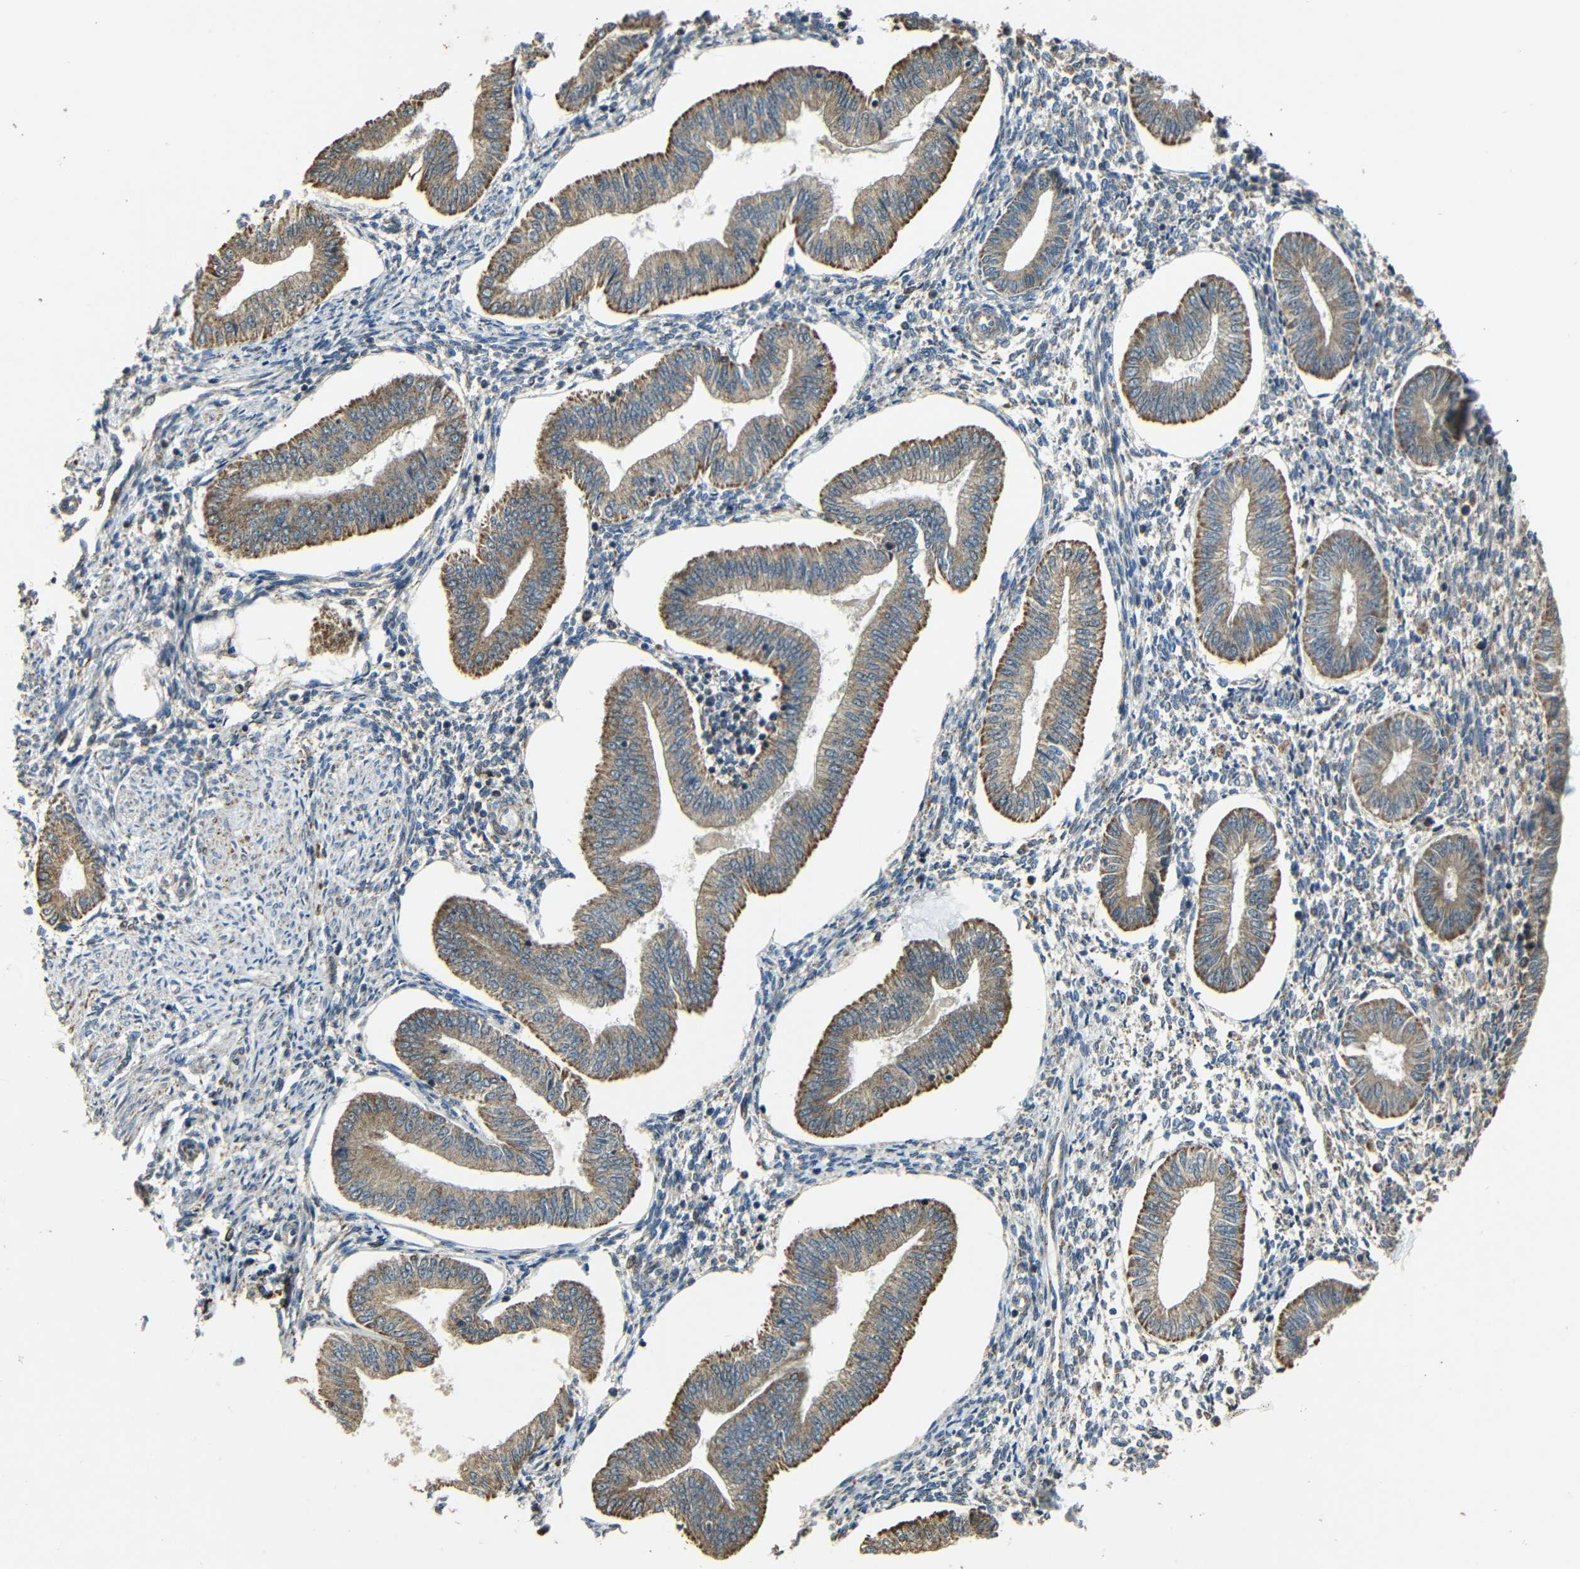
{"staining": {"intensity": "weak", "quantity": "<25%", "location": "cytoplasmic/membranous"}, "tissue": "endometrium", "cell_type": "Cells in endometrial stroma", "image_type": "normal", "snomed": [{"axis": "morphology", "description": "Normal tissue, NOS"}, {"axis": "topography", "description": "Endometrium"}], "caption": "Immunohistochemical staining of unremarkable human endometrium shows no significant positivity in cells in endometrial stroma. (DAB (3,3'-diaminobenzidine) immunohistochemistry with hematoxylin counter stain).", "gene": "KAZALD1", "patient": {"sex": "female", "age": 50}}